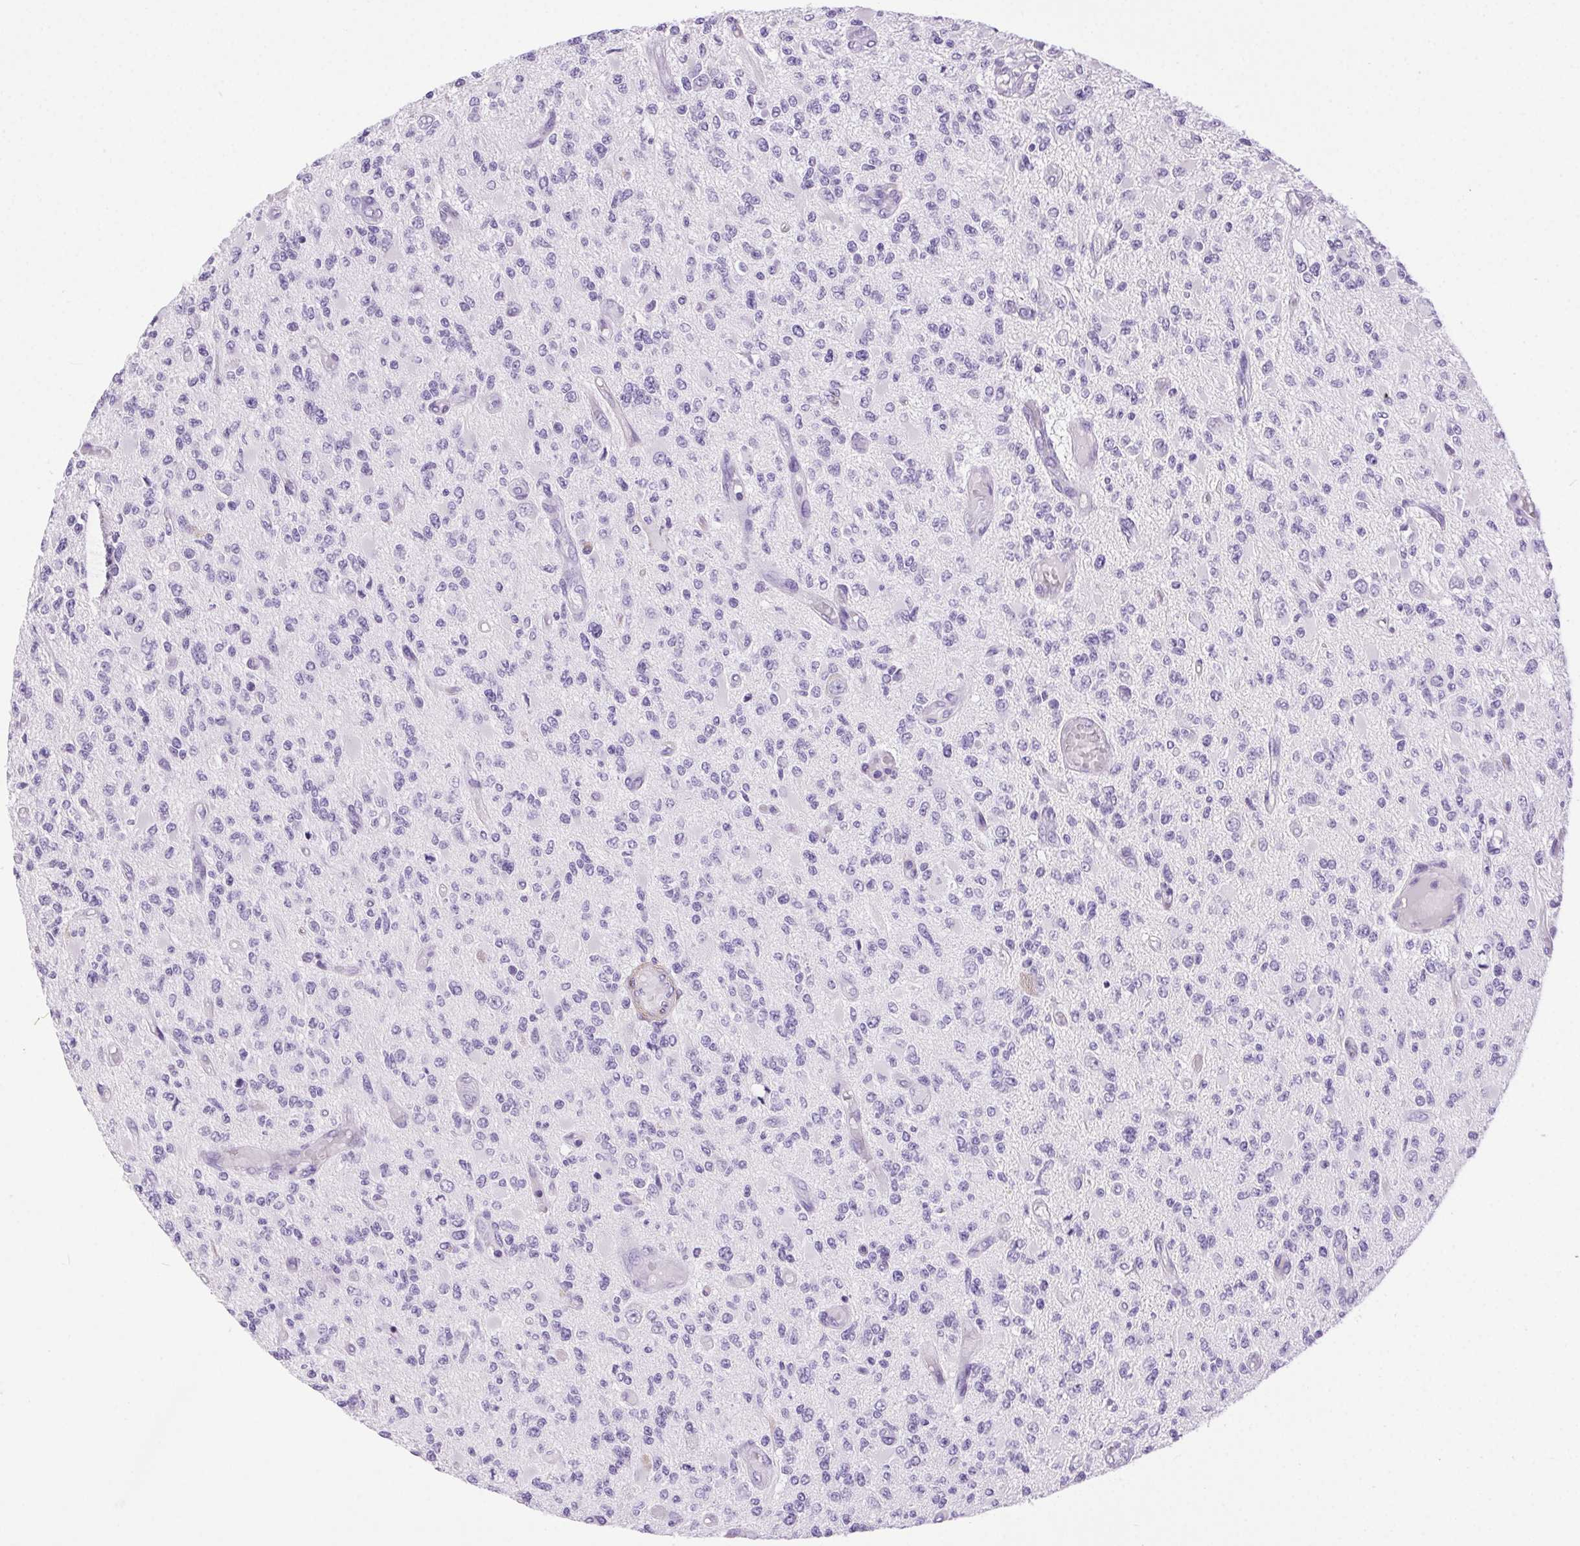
{"staining": {"intensity": "negative", "quantity": "none", "location": "none"}, "tissue": "glioma", "cell_type": "Tumor cells", "image_type": "cancer", "snomed": [{"axis": "morphology", "description": "Glioma, malignant, High grade"}, {"axis": "topography", "description": "Brain"}], "caption": "This is an immunohistochemistry (IHC) image of glioma. There is no positivity in tumor cells.", "gene": "SHCBP1L", "patient": {"sex": "female", "age": 63}}